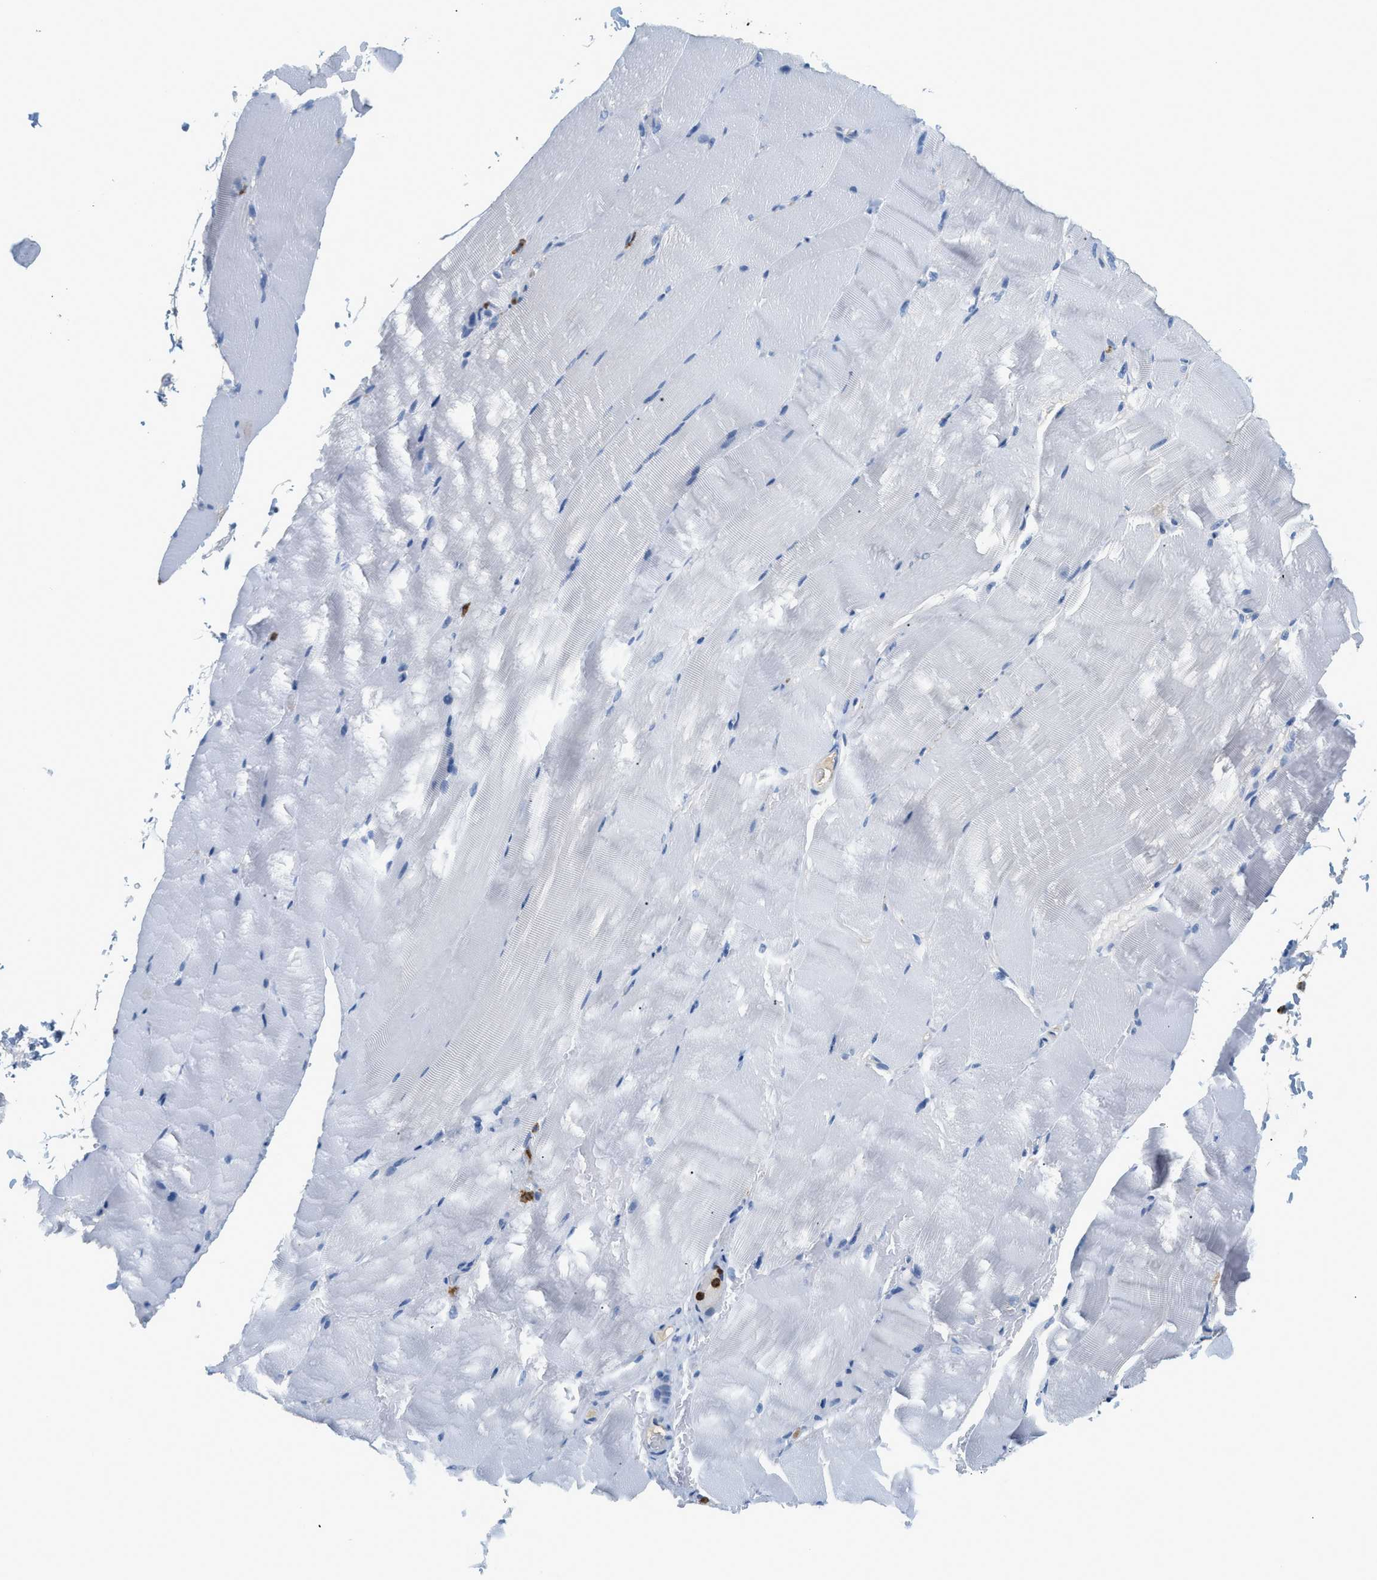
{"staining": {"intensity": "negative", "quantity": "none", "location": "none"}, "tissue": "skeletal muscle", "cell_type": "Myocytes", "image_type": "normal", "snomed": [{"axis": "morphology", "description": "Normal tissue, NOS"}, {"axis": "topography", "description": "Skeletal muscle"}, {"axis": "topography", "description": "Parathyroid gland"}], "caption": "High power microscopy image of an immunohistochemistry (IHC) image of benign skeletal muscle, revealing no significant staining in myocytes. (Brightfield microscopy of DAB immunohistochemistry at high magnification).", "gene": "LCN2", "patient": {"sex": "female", "age": 37}}